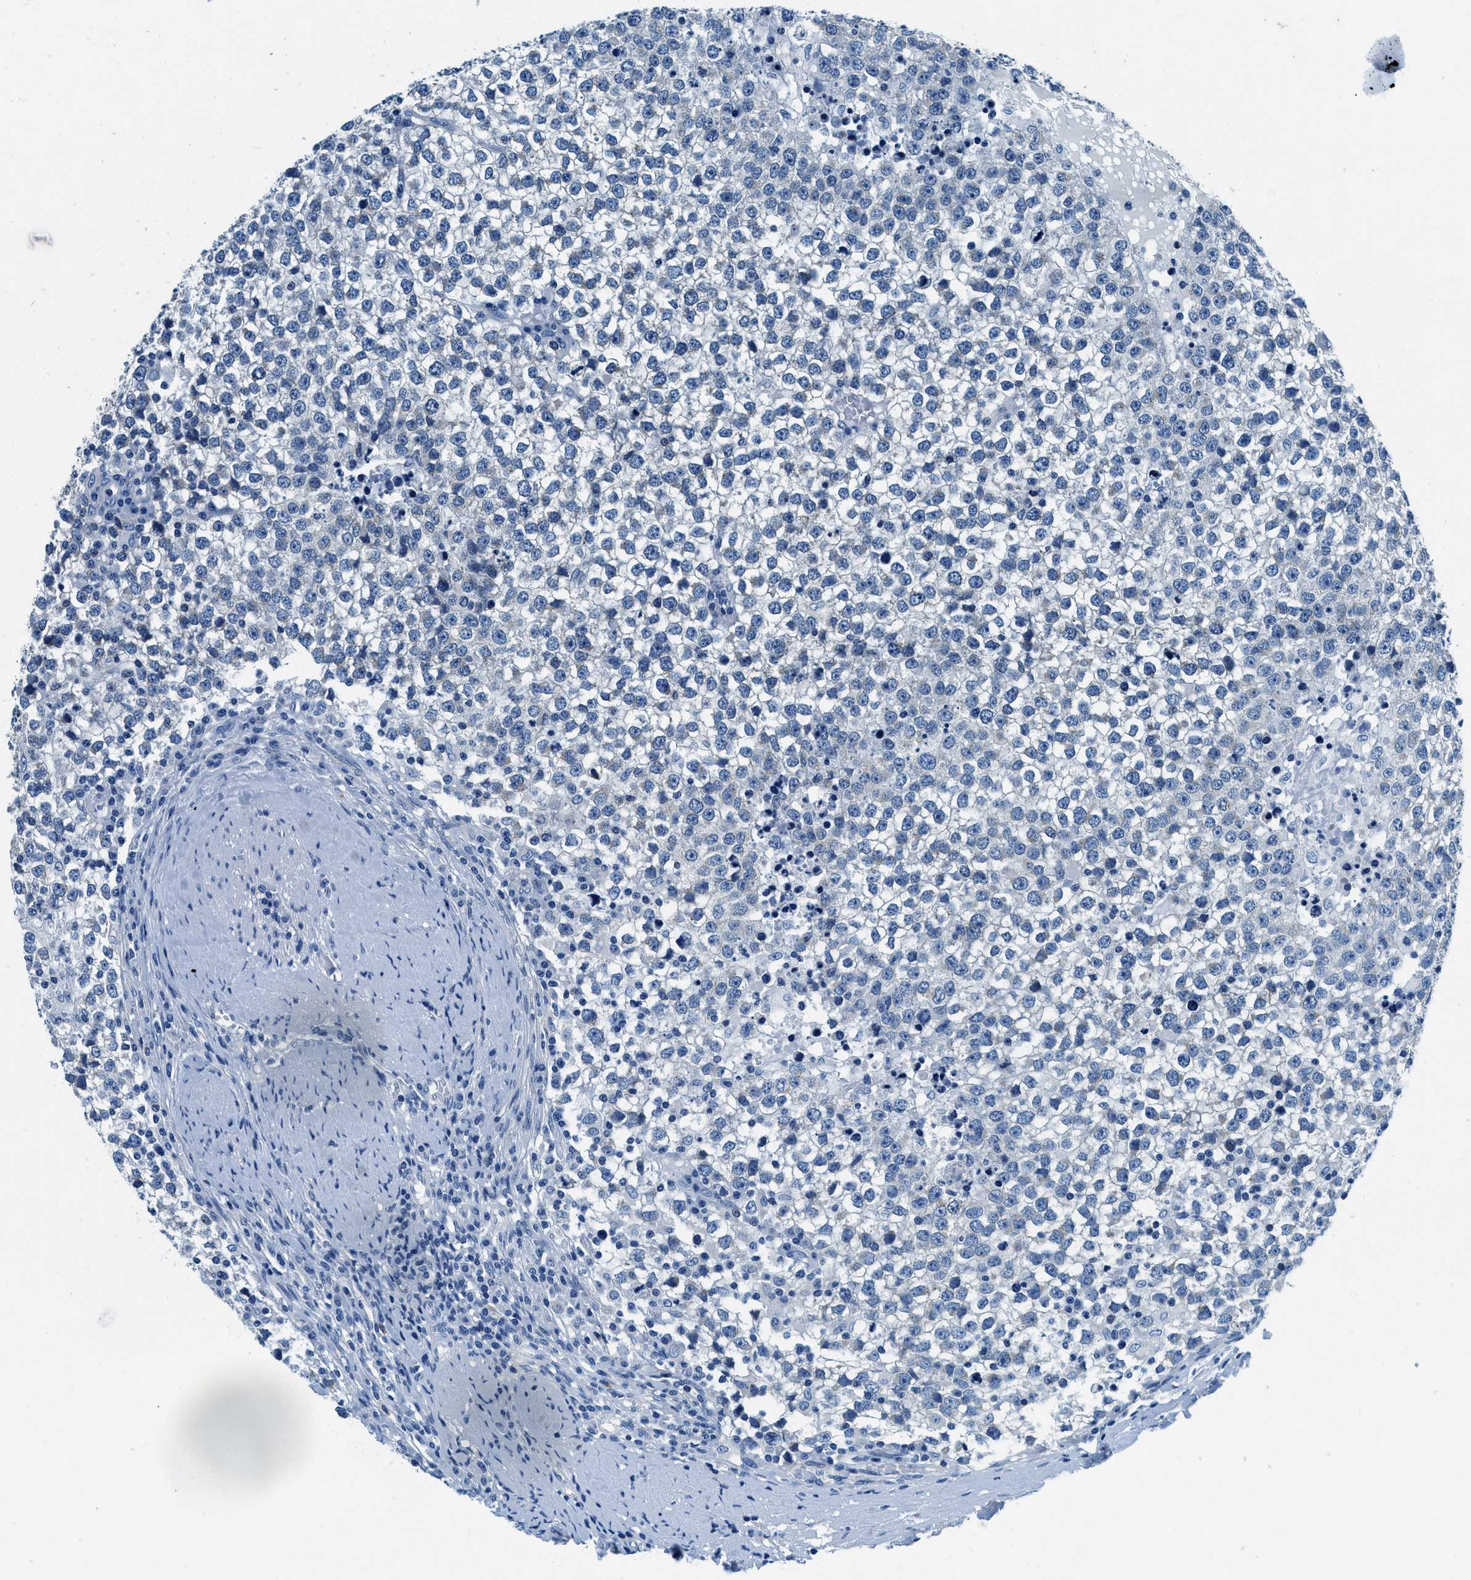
{"staining": {"intensity": "negative", "quantity": "none", "location": "none"}, "tissue": "testis cancer", "cell_type": "Tumor cells", "image_type": "cancer", "snomed": [{"axis": "morphology", "description": "Seminoma, NOS"}, {"axis": "topography", "description": "Testis"}], "caption": "Tumor cells show no significant protein staining in seminoma (testis). The staining was performed using DAB (3,3'-diaminobenzidine) to visualize the protein expression in brown, while the nuclei were stained in blue with hematoxylin (Magnification: 20x).", "gene": "UBAC2", "patient": {"sex": "male", "age": 65}}